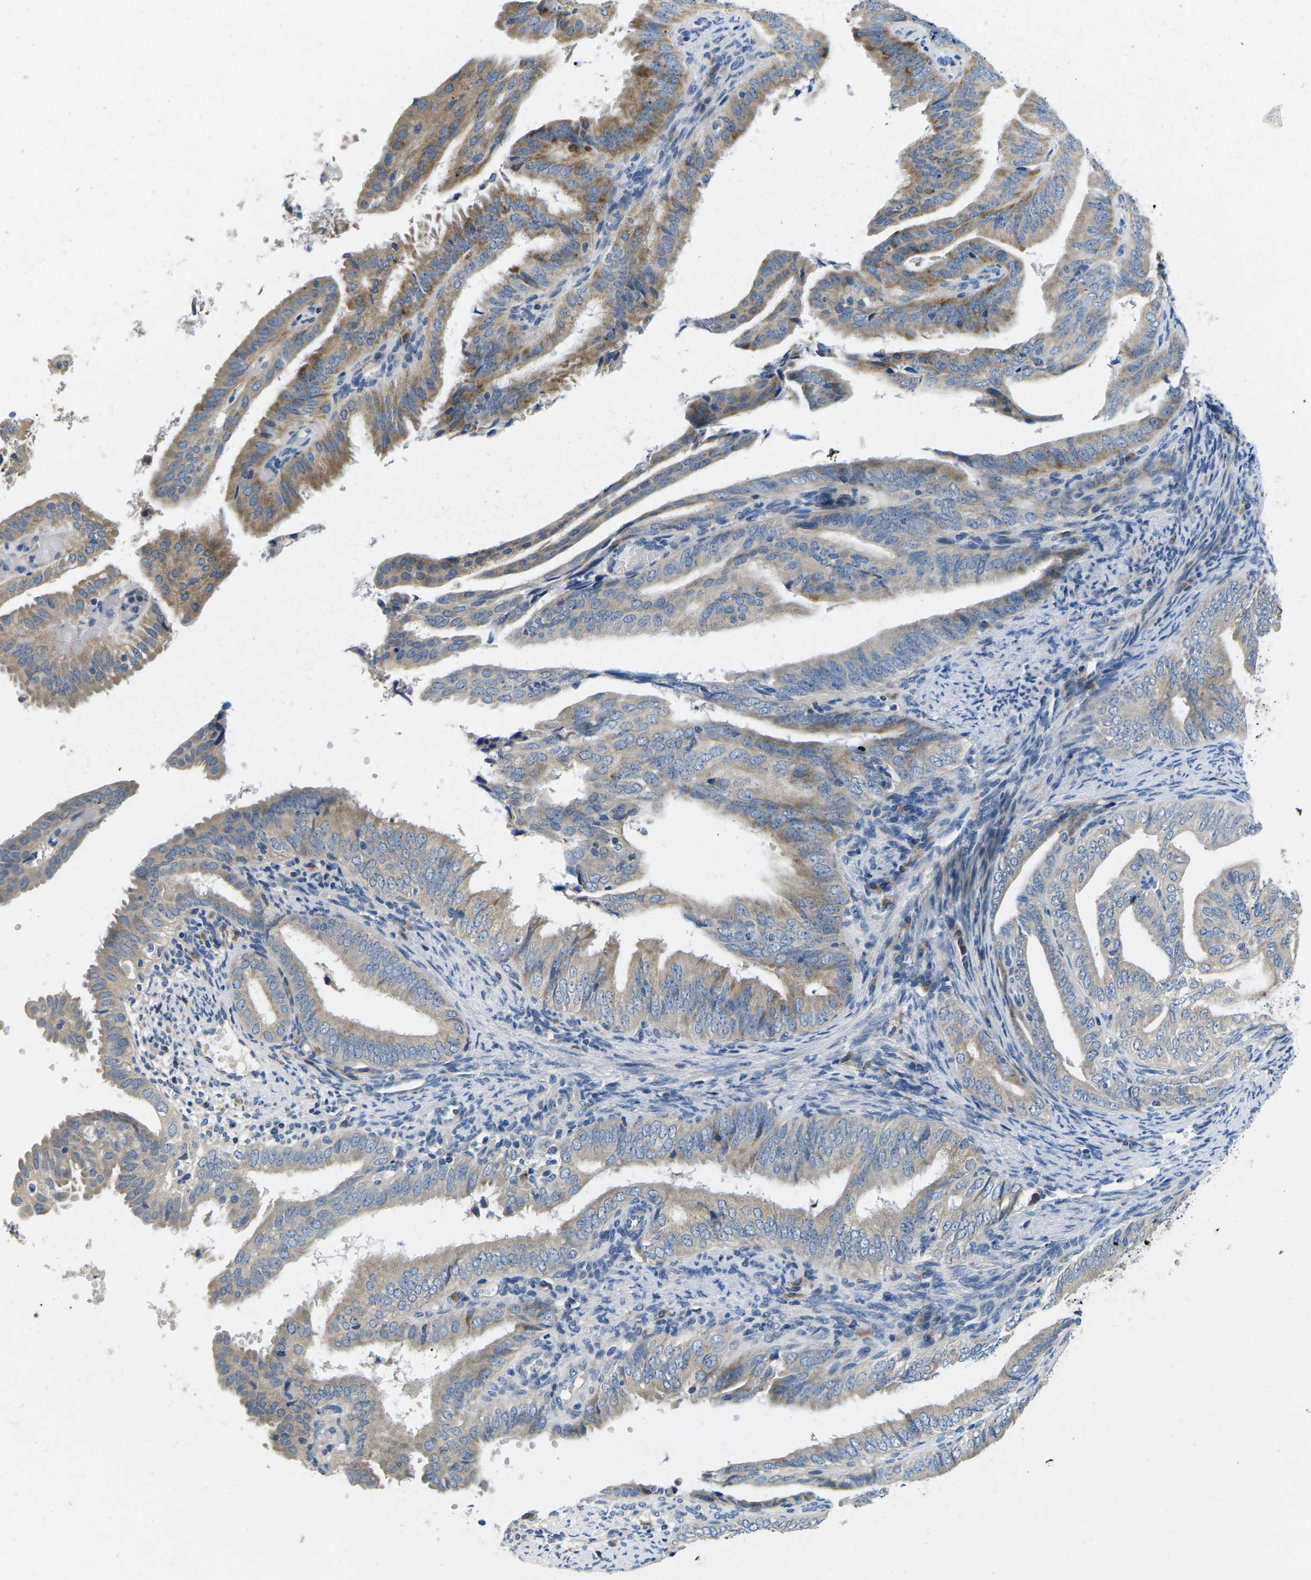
{"staining": {"intensity": "moderate", "quantity": "<25%", "location": "cytoplasmic/membranous"}, "tissue": "endometrial cancer", "cell_type": "Tumor cells", "image_type": "cancer", "snomed": [{"axis": "morphology", "description": "Adenocarcinoma, NOS"}, {"axis": "topography", "description": "Endometrium"}], "caption": "Endometrial cancer stained for a protein demonstrates moderate cytoplasmic/membranous positivity in tumor cells. Using DAB (brown) and hematoxylin (blue) stains, captured at high magnification using brightfield microscopy.", "gene": "ERGIC3", "patient": {"sex": "female", "age": 58}}